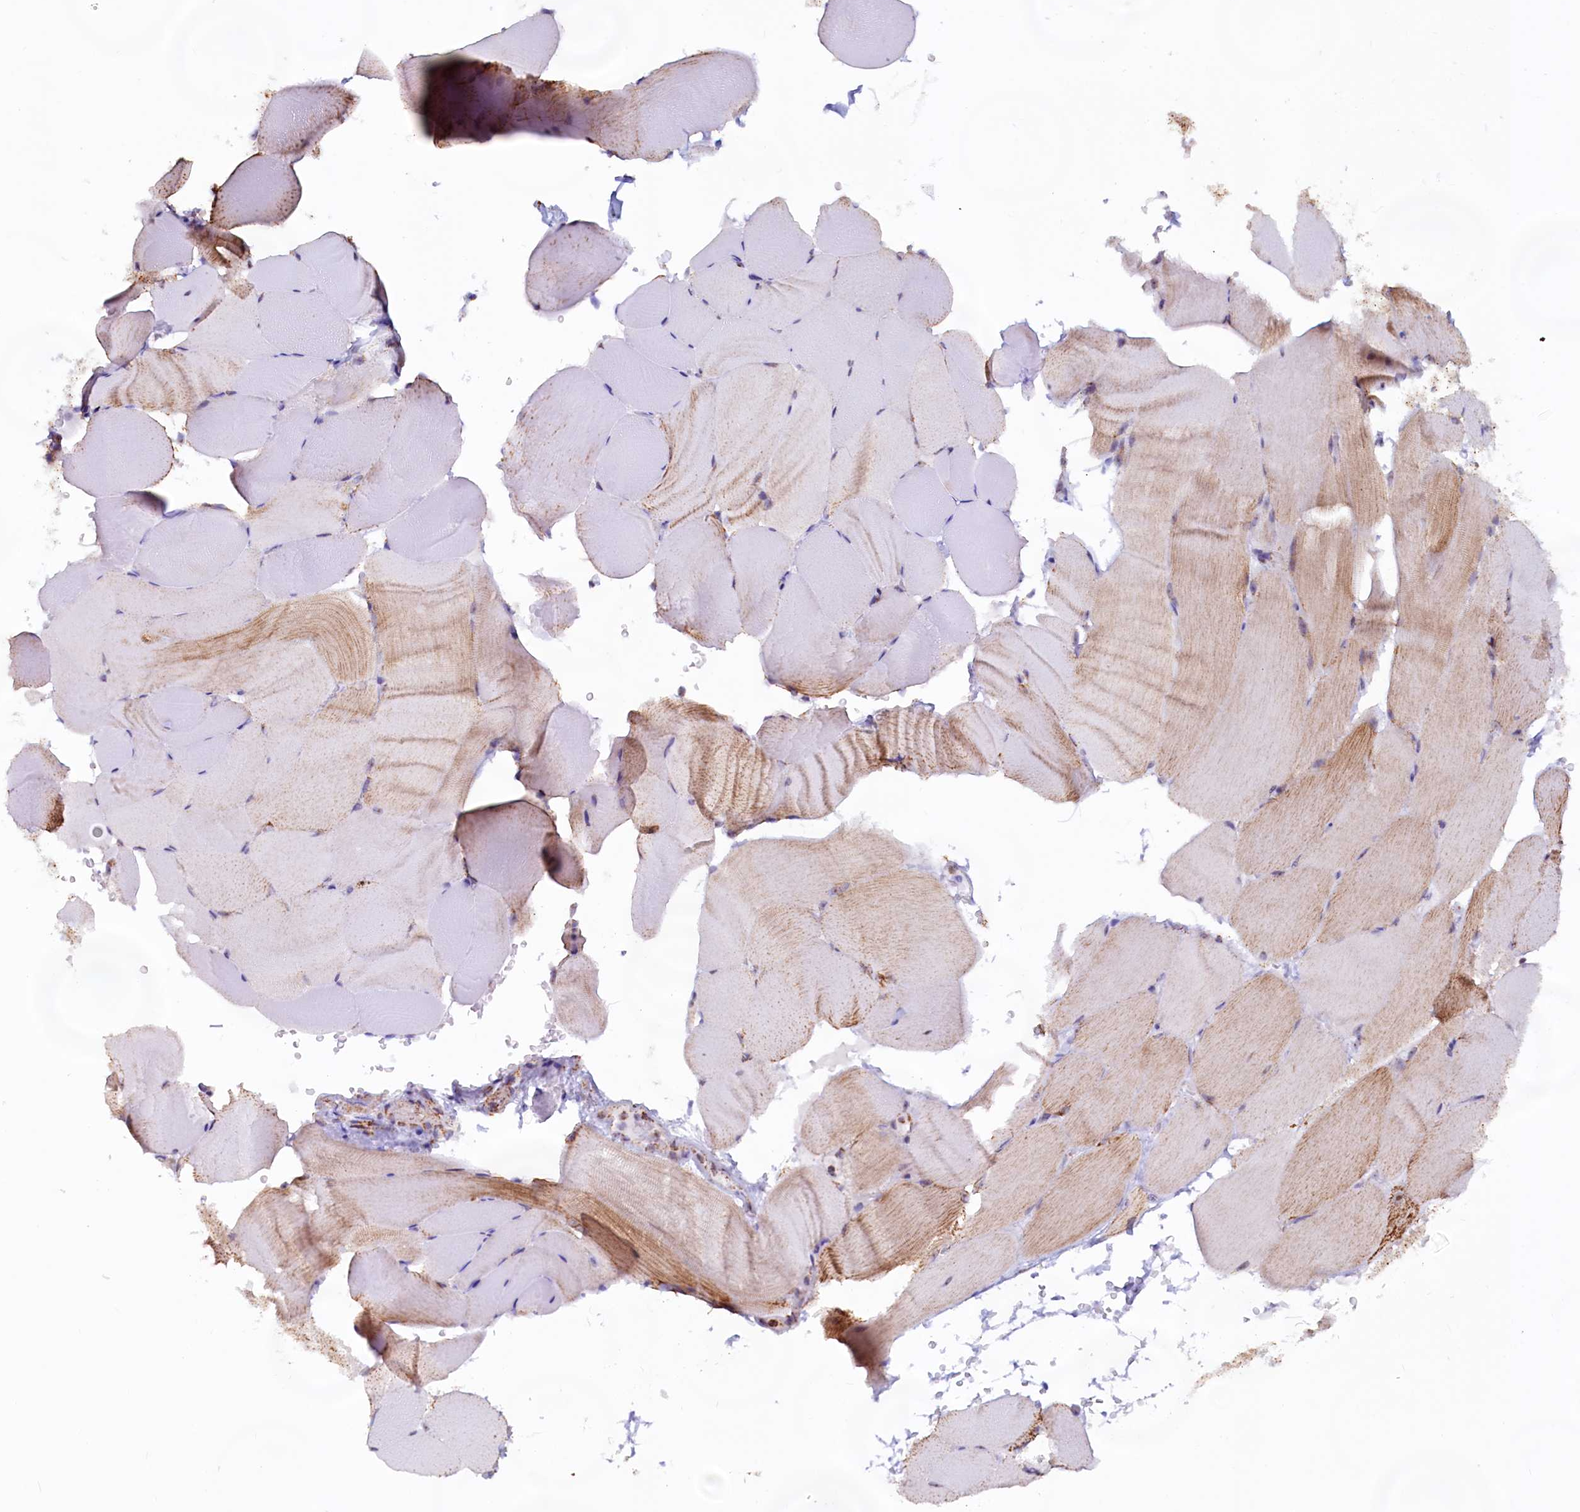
{"staining": {"intensity": "weak", "quantity": "25%-75%", "location": "cytoplasmic/membranous"}, "tissue": "skeletal muscle", "cell_type": "Myocytes", "image_type": "normal", "snomed": [{"axis": "morphology", "description": "Normal tissue, NOS"}, {"axis": "topography", "description": "Skeletal muscle"}, {"axis": "topography", "description": "Parathyroid gland"}], "caption": "A histopathology image of human skeletal muscle stained for a protein exhibits weak cytoplasmic/membranous brown staining in myocytes.", "gene": "C1D", "patient": {"sex": "female", "age": 37}}